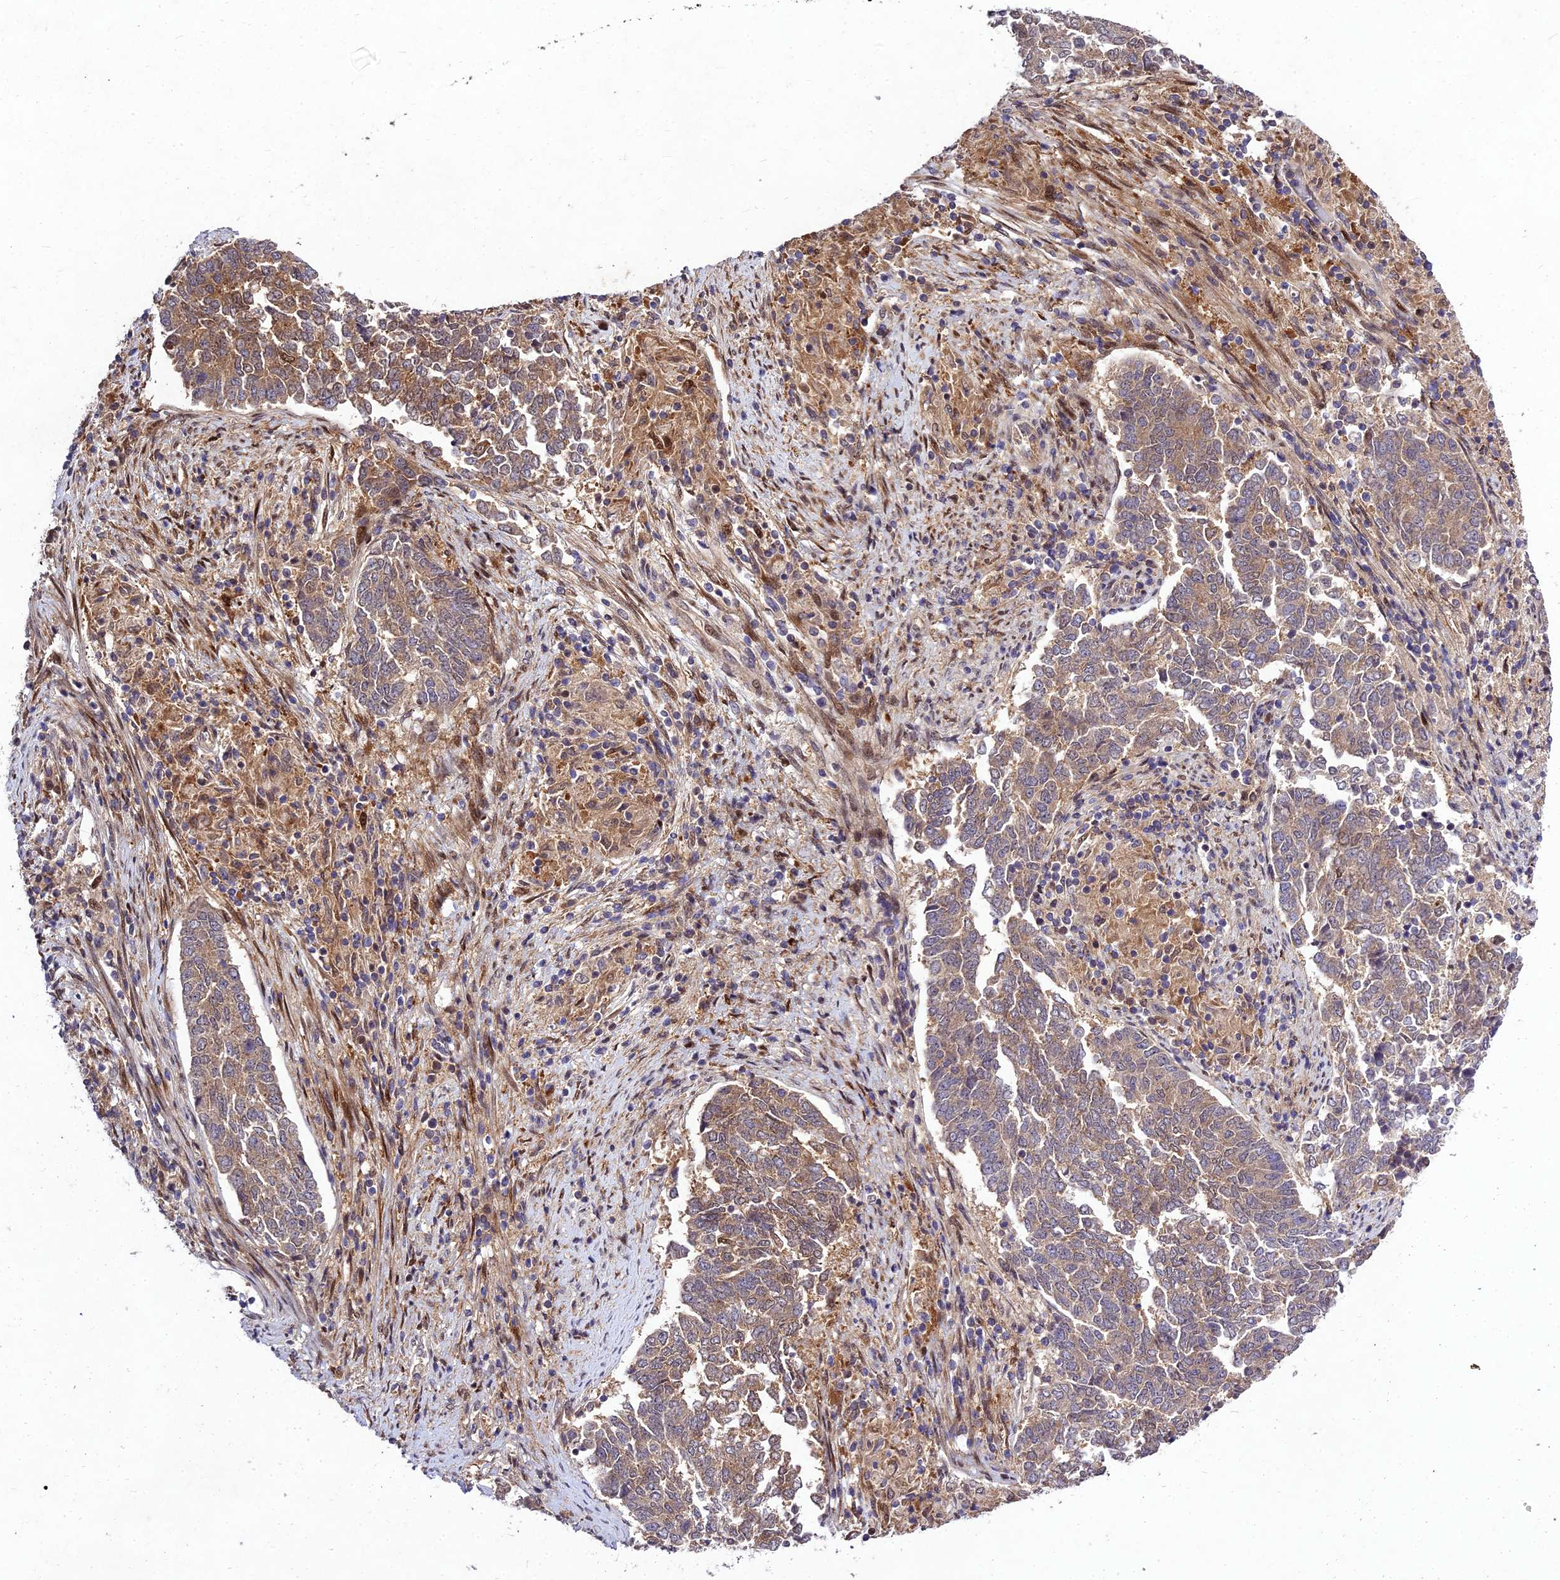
{"staining": {"intensity": "weak", "quantity": "25%-75%", "location": "cytoplasmic/membranous"}, "tissue": "endometrial cancer", "cell_type": "Tumor cells", "image_type": "cancer", "snomed": [{"axis": "morphology", "description": "Adenocarcinoma, NOS"}, {"axis": "topography", "description": "Endometrium"}], "caption": "Immunohistochemistry (IHC) photomicrograph of endometrial cancer (adenocarcinoma) stained for a protein (brown), which exhibits low levels of weak cytoplasmic/membranous positivity in approximately 25%-75% of tumor cells.", "gene": "MKKS", "patient": {"sex": "female", "age": 80}}